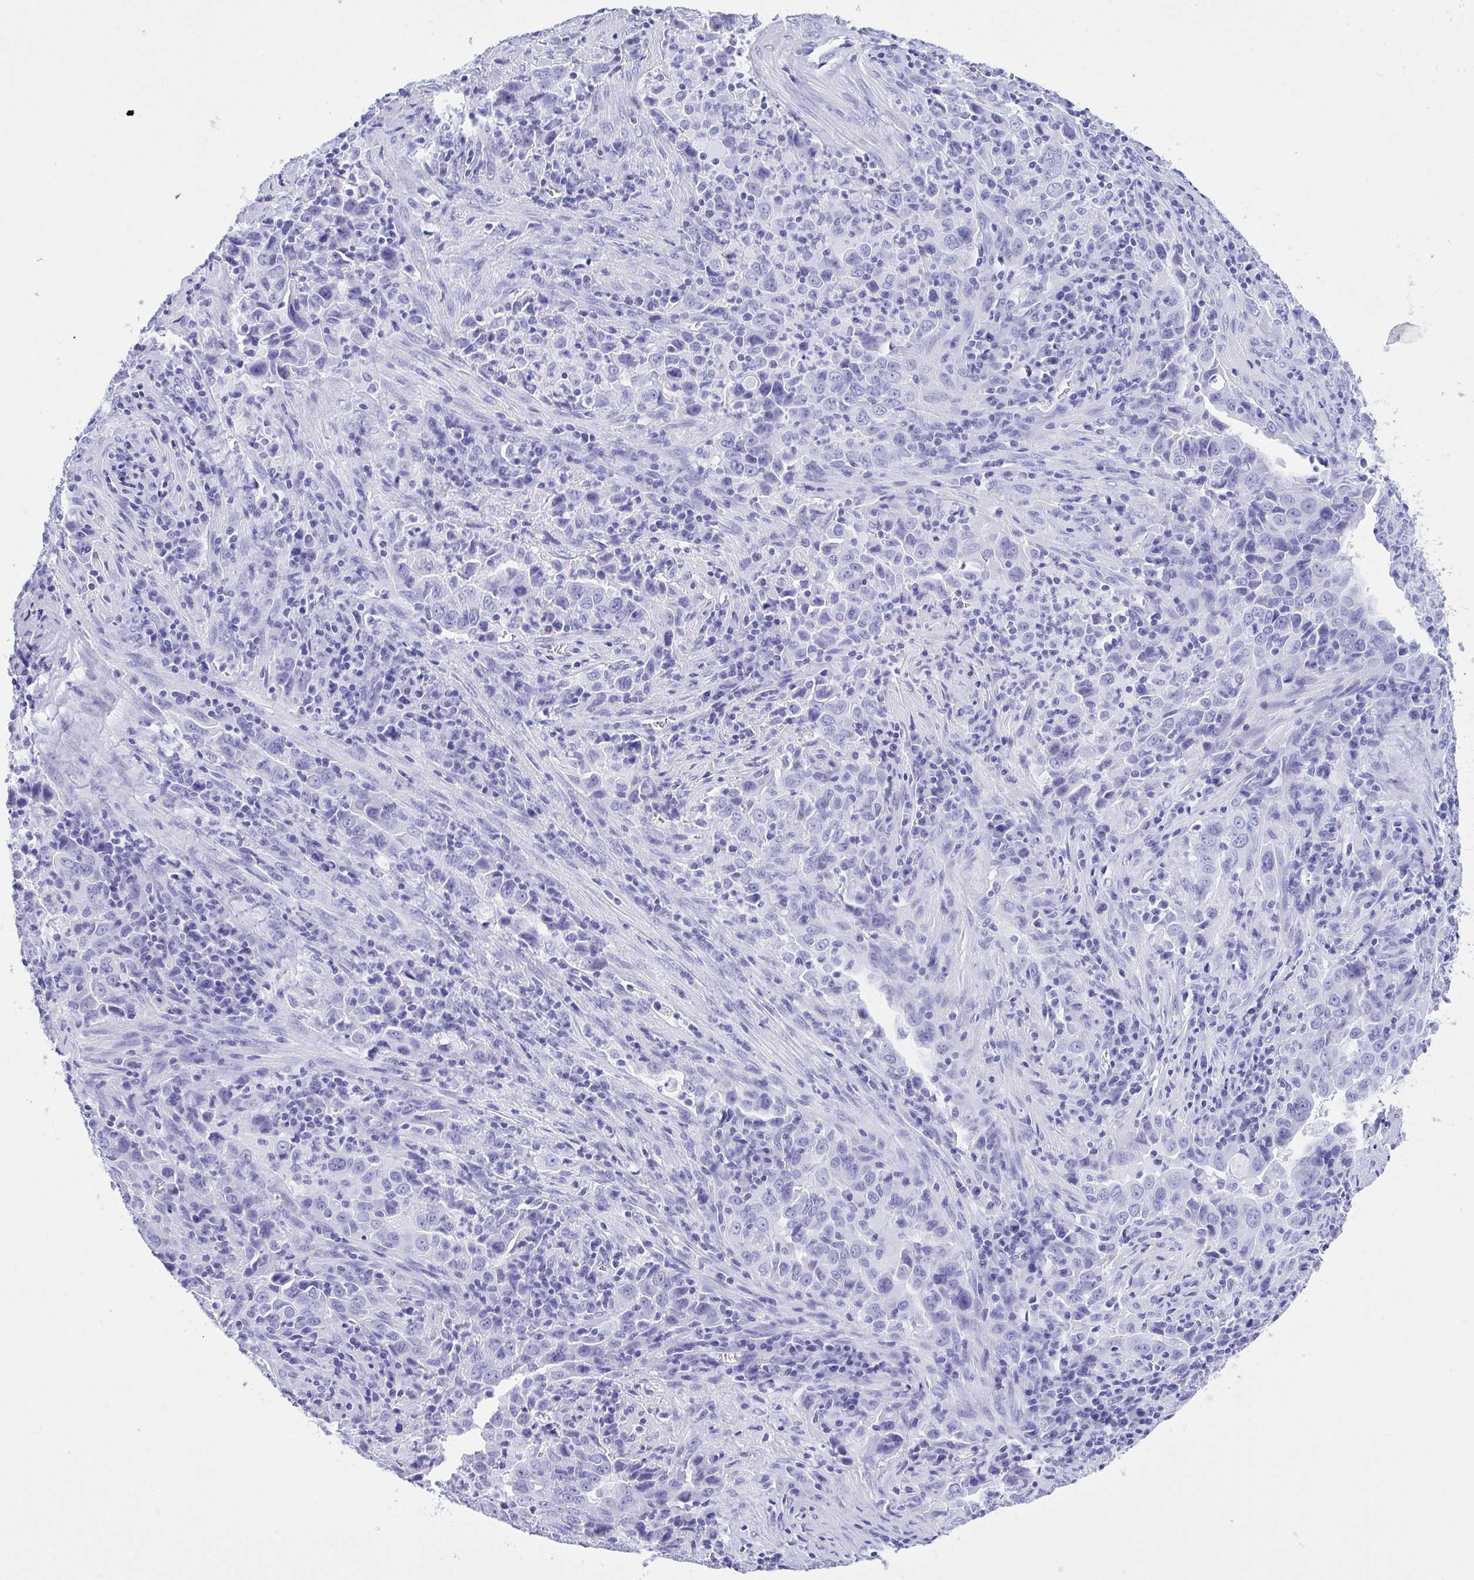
{"staining": {"intensity": "negative", "quantity": "none", "location": "none"}, "tissue": "lung cancer", "cell_type": "Tumor cells", "image_type": "cancer", "snomed": [{"axis": "morphology", "description": "Adenocarcinoma, NOS"}, {"axis": "topography", "description": "Lung"}], "caption": "Histopathology image shows no significant protein expression in tumor cells of adenocarcinoma (lung).", "gene": "ANK1", "patient": {"sex": "male", "age": 67}}